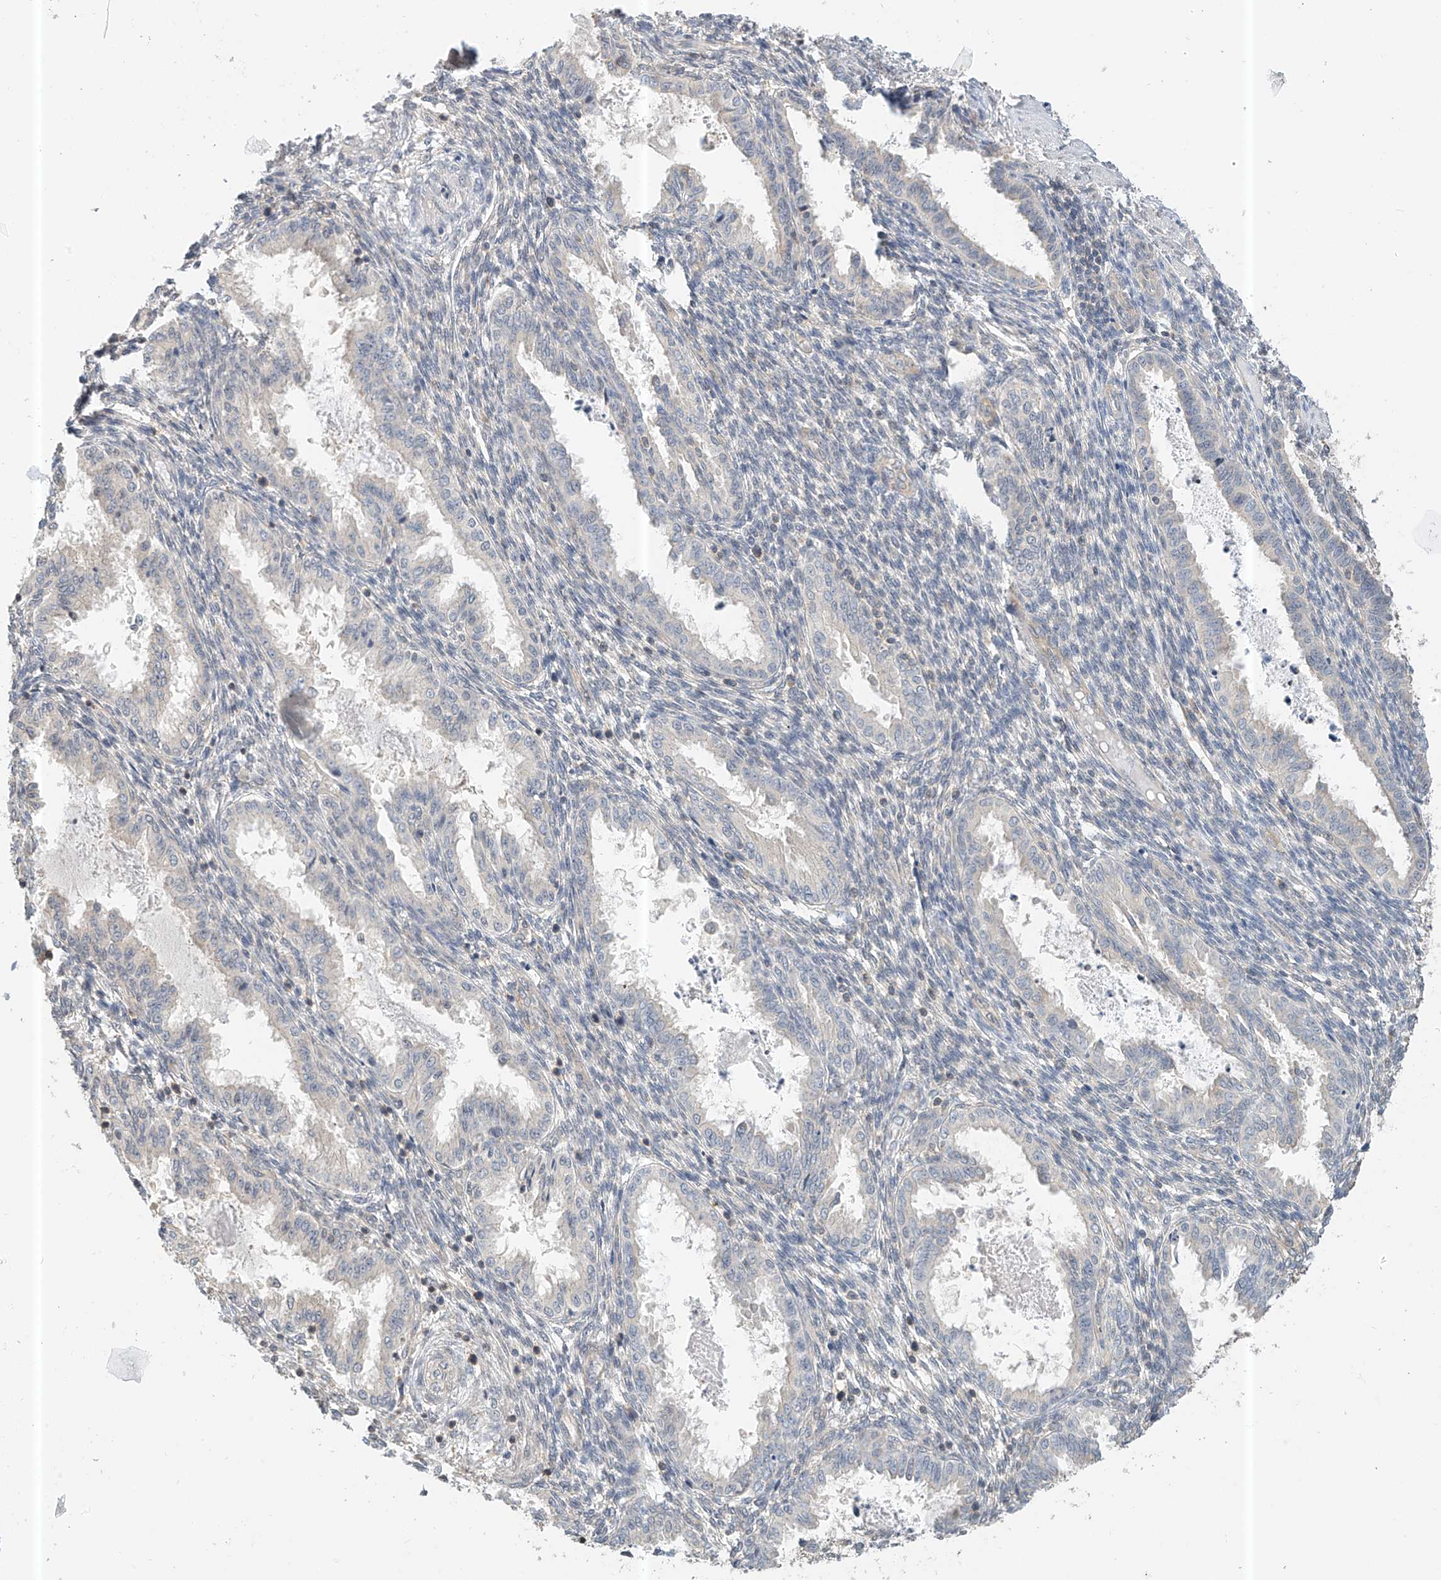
{"staining": {"intensity": "negative", "quantity": "none", "location": "none"}, "tissue": "endometrium", "cell_type": "Cells in endometrial stroma", "image_type": "normal", "snomed": [{"axis": "morphology", "description": "Normal tissue, NOS"}, {"axis": "topography", "description": "Endometrium"}], "caption": "DAB immunohistochemical staining of benign human endometrium displays no significant positivity in cells in endometrial stroma.", "gene": "PPA2", "patient": {"sex": "female", "age": 33}}